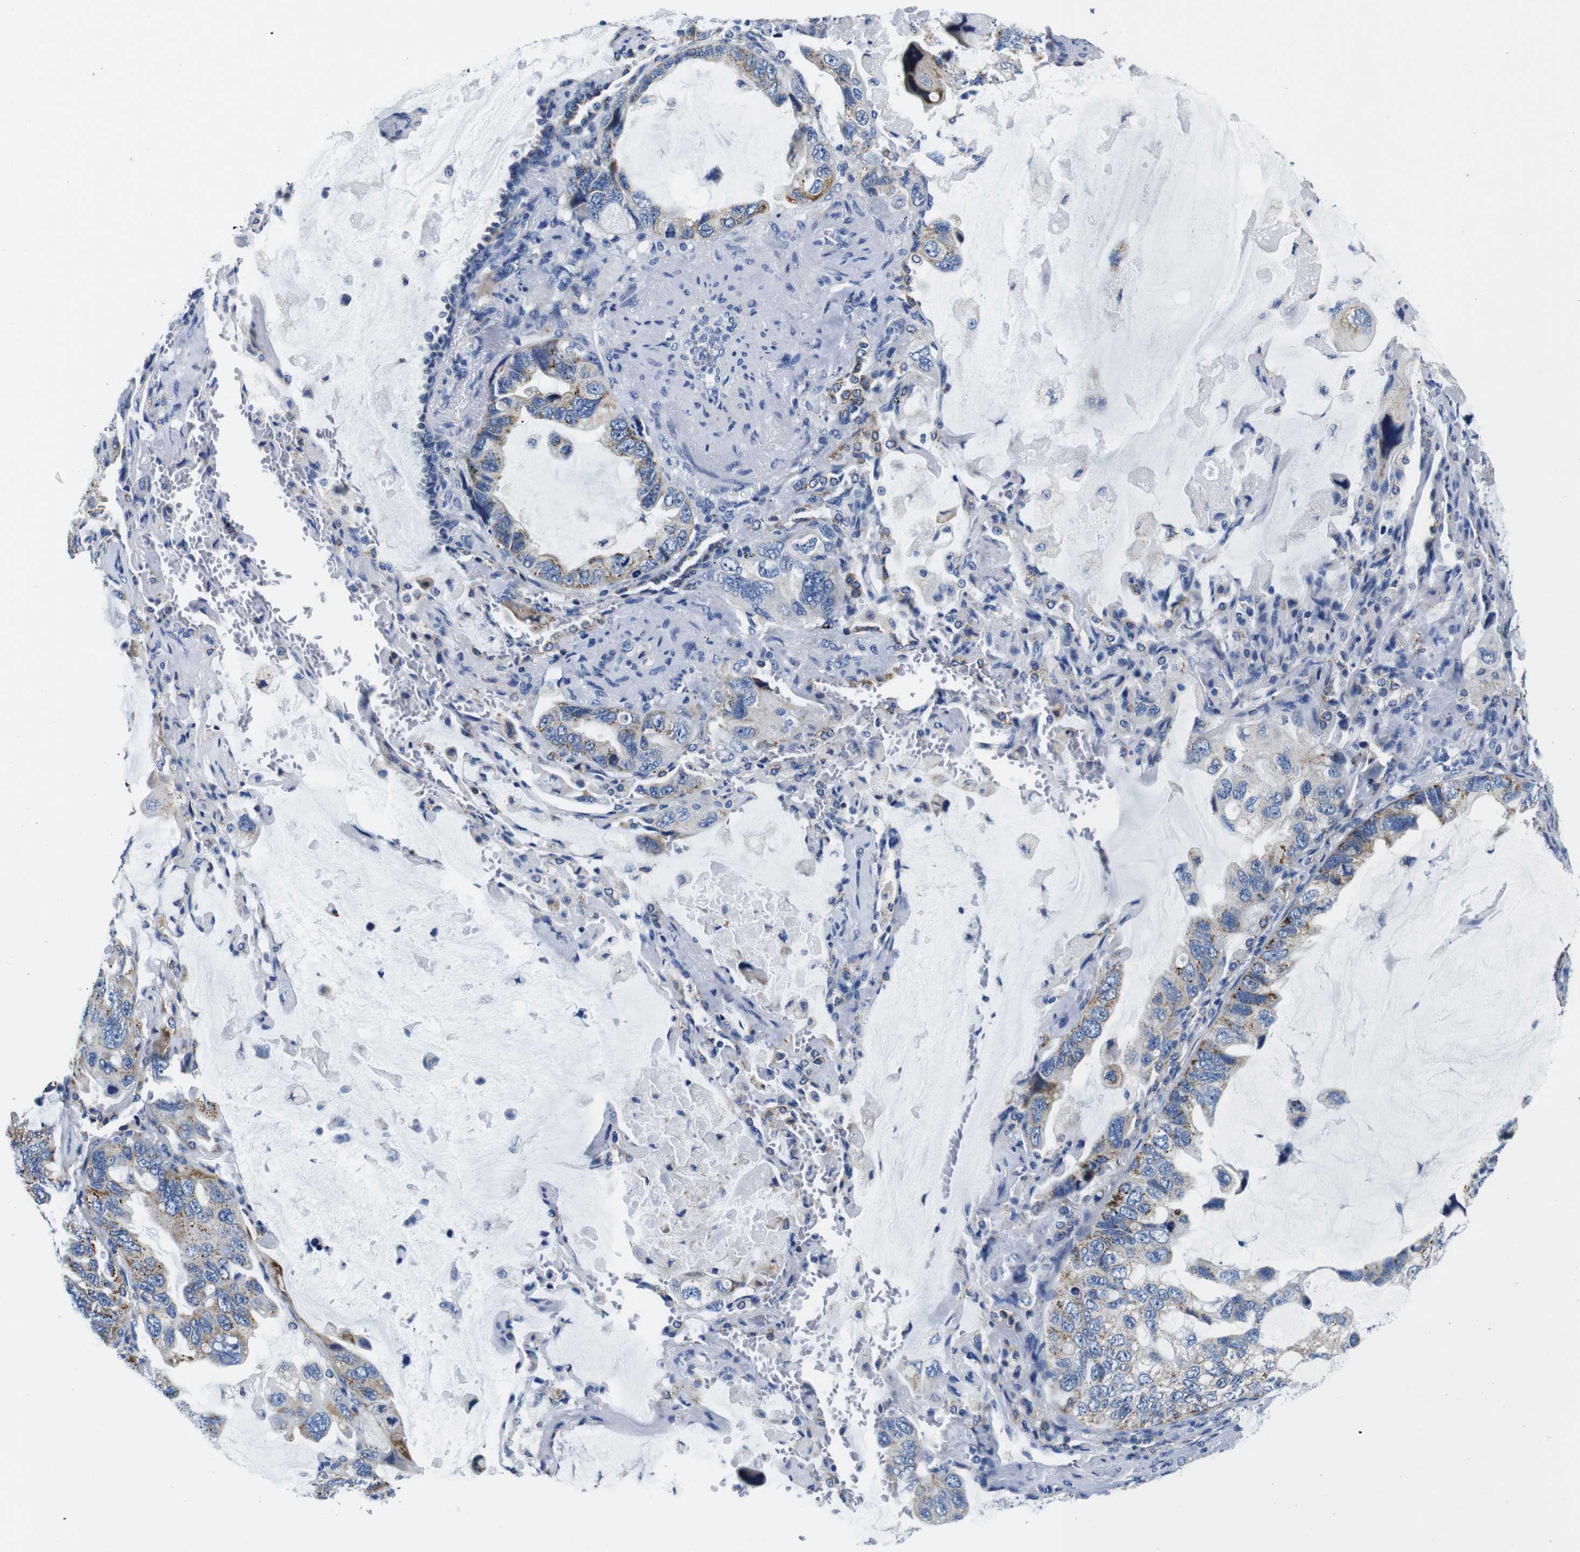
{"staining": {"intensity": "moderate", "quantity": "25%-75%", "location": "cytoplasmic/membranous"}, "tissue": "lung cancer", "cell_type": "Tumor cells", "image_type": "cancer", "snomed": [{"axis": "morphology", "description": "Squamous cell carcinoma, NOS"}, {"axis": "topography", "description": "Lung"}], "caption": "This image reveals immunohistochemistry (IHC) staining of lung squamous cell carcinoma, with medium moderate cytoplasmic/membranous staining in approximately 25%-75% of tumor cells.", "gene": "SNX19", "patient": {"sex": "female", "age": 73}}